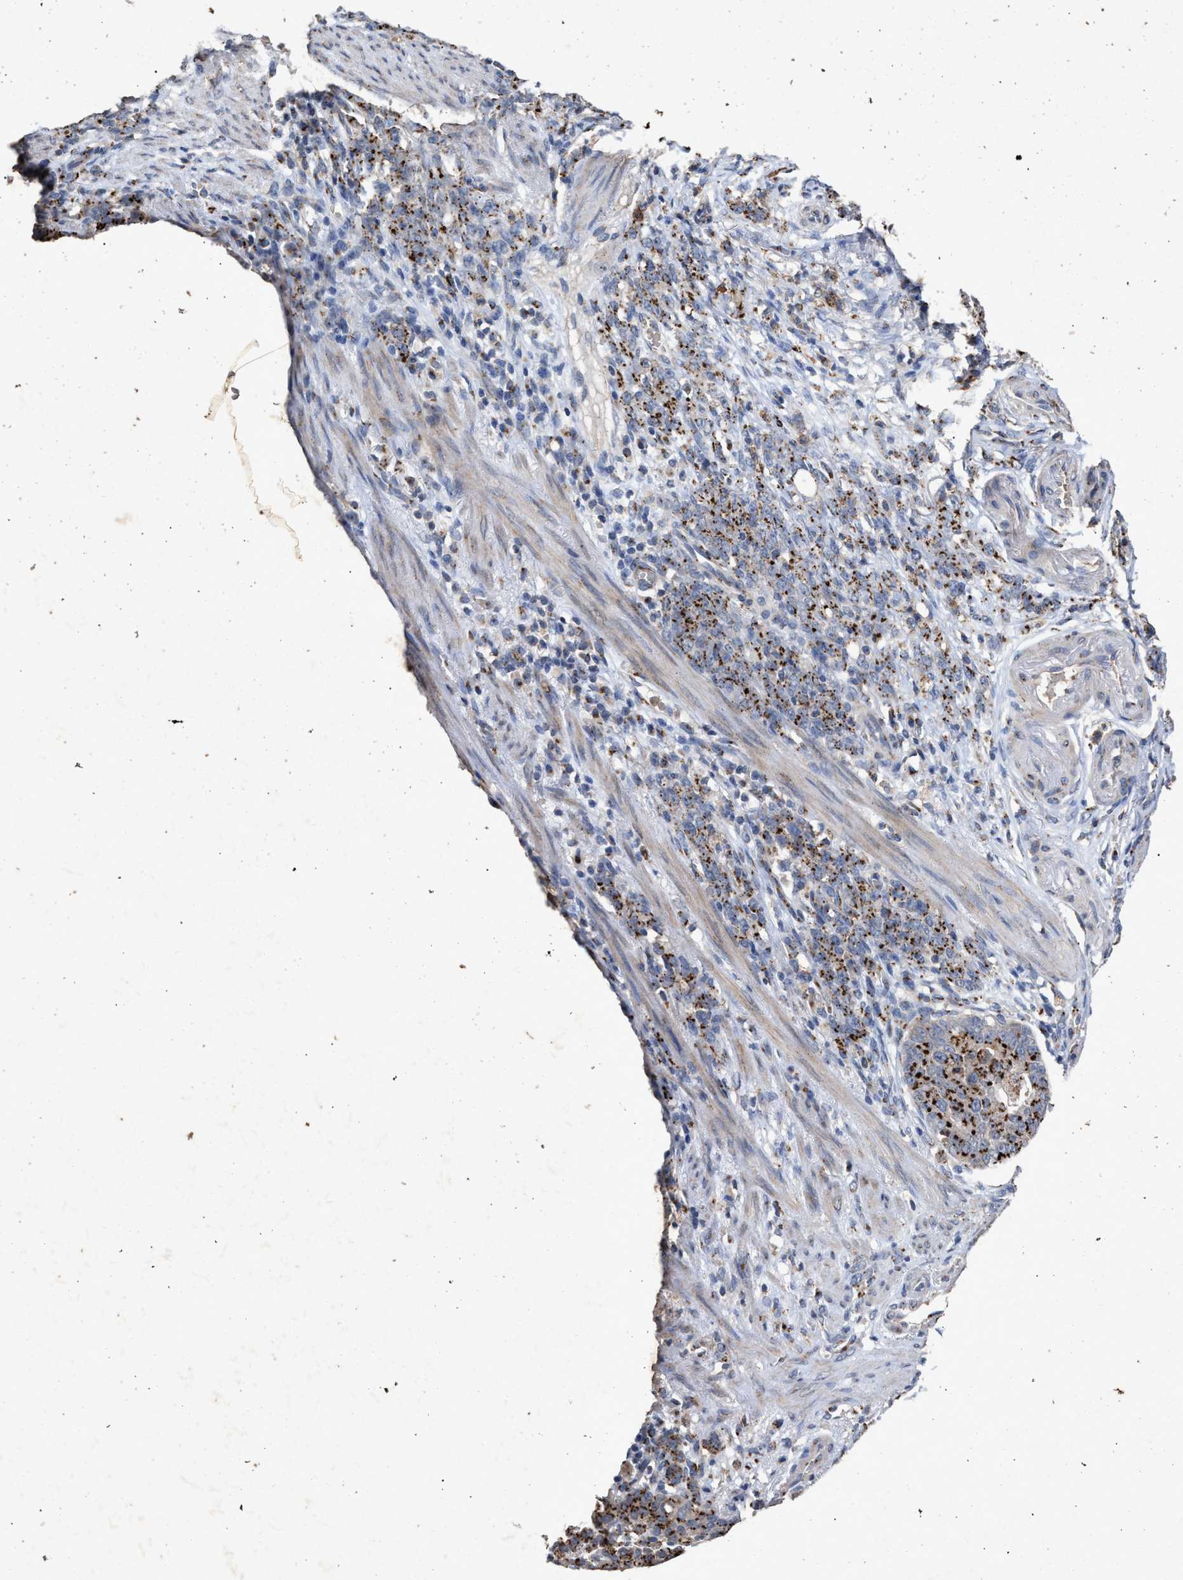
{"staining": {"intensity": "moderate", "quantity": ">75%", "location": "cytoplasmic/membranous"}, "tissue": "stomach cancer", "cell_type": "Tumor cells", "image_type": "cancer", "snomed": [{"axis": "morphology", "description": "Adenocarcinoma, NOS"}, {"axis": "topography", "description": "Stomach, lower"}], "caption": "Stomach cancer stained with a brown dye shows moderate cytoplasmic/membranous positive staining in about >75% of tumor cells.", "gene": "MAN2A1", "patient": {"sex": "male", "age": 88}}